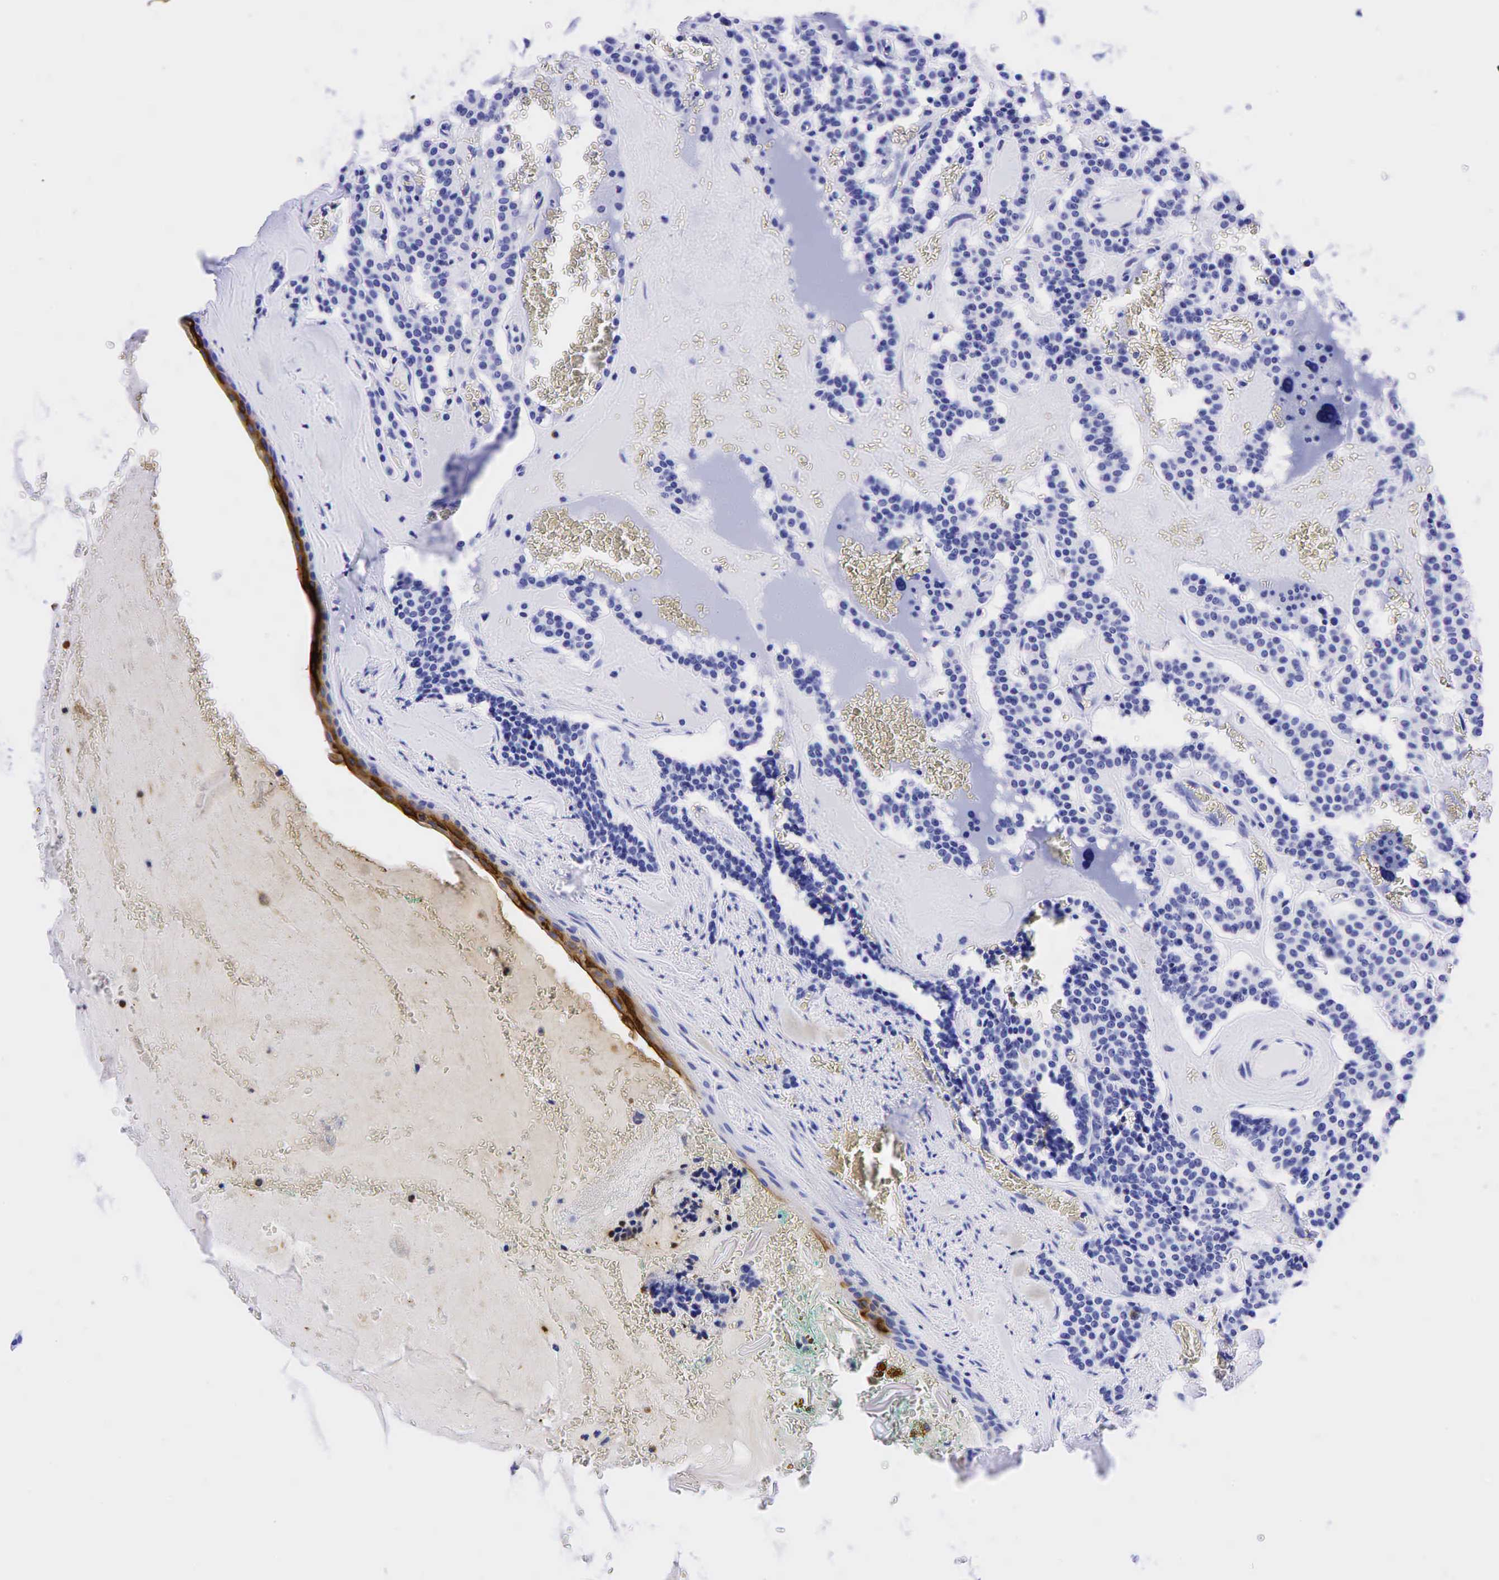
{"staining": {"intensity": "negative", "quantity": "none", "location": "none"}, "tissue": "carcinoid", "cell_type": "Tumor cells", "image_type": "cancer", "snomed": [{"axis": "morphology", "description": "Carcinoid, malignant, NOS"}, {"axis": "topography", "description": "Bronchus"}], "caption": "Immunohistochemistry of human malignant carcinoid exhibits no positivity in tumor cells.", "gene": "CEACAM5", "patient": {"sex": "male", "age": 55}}